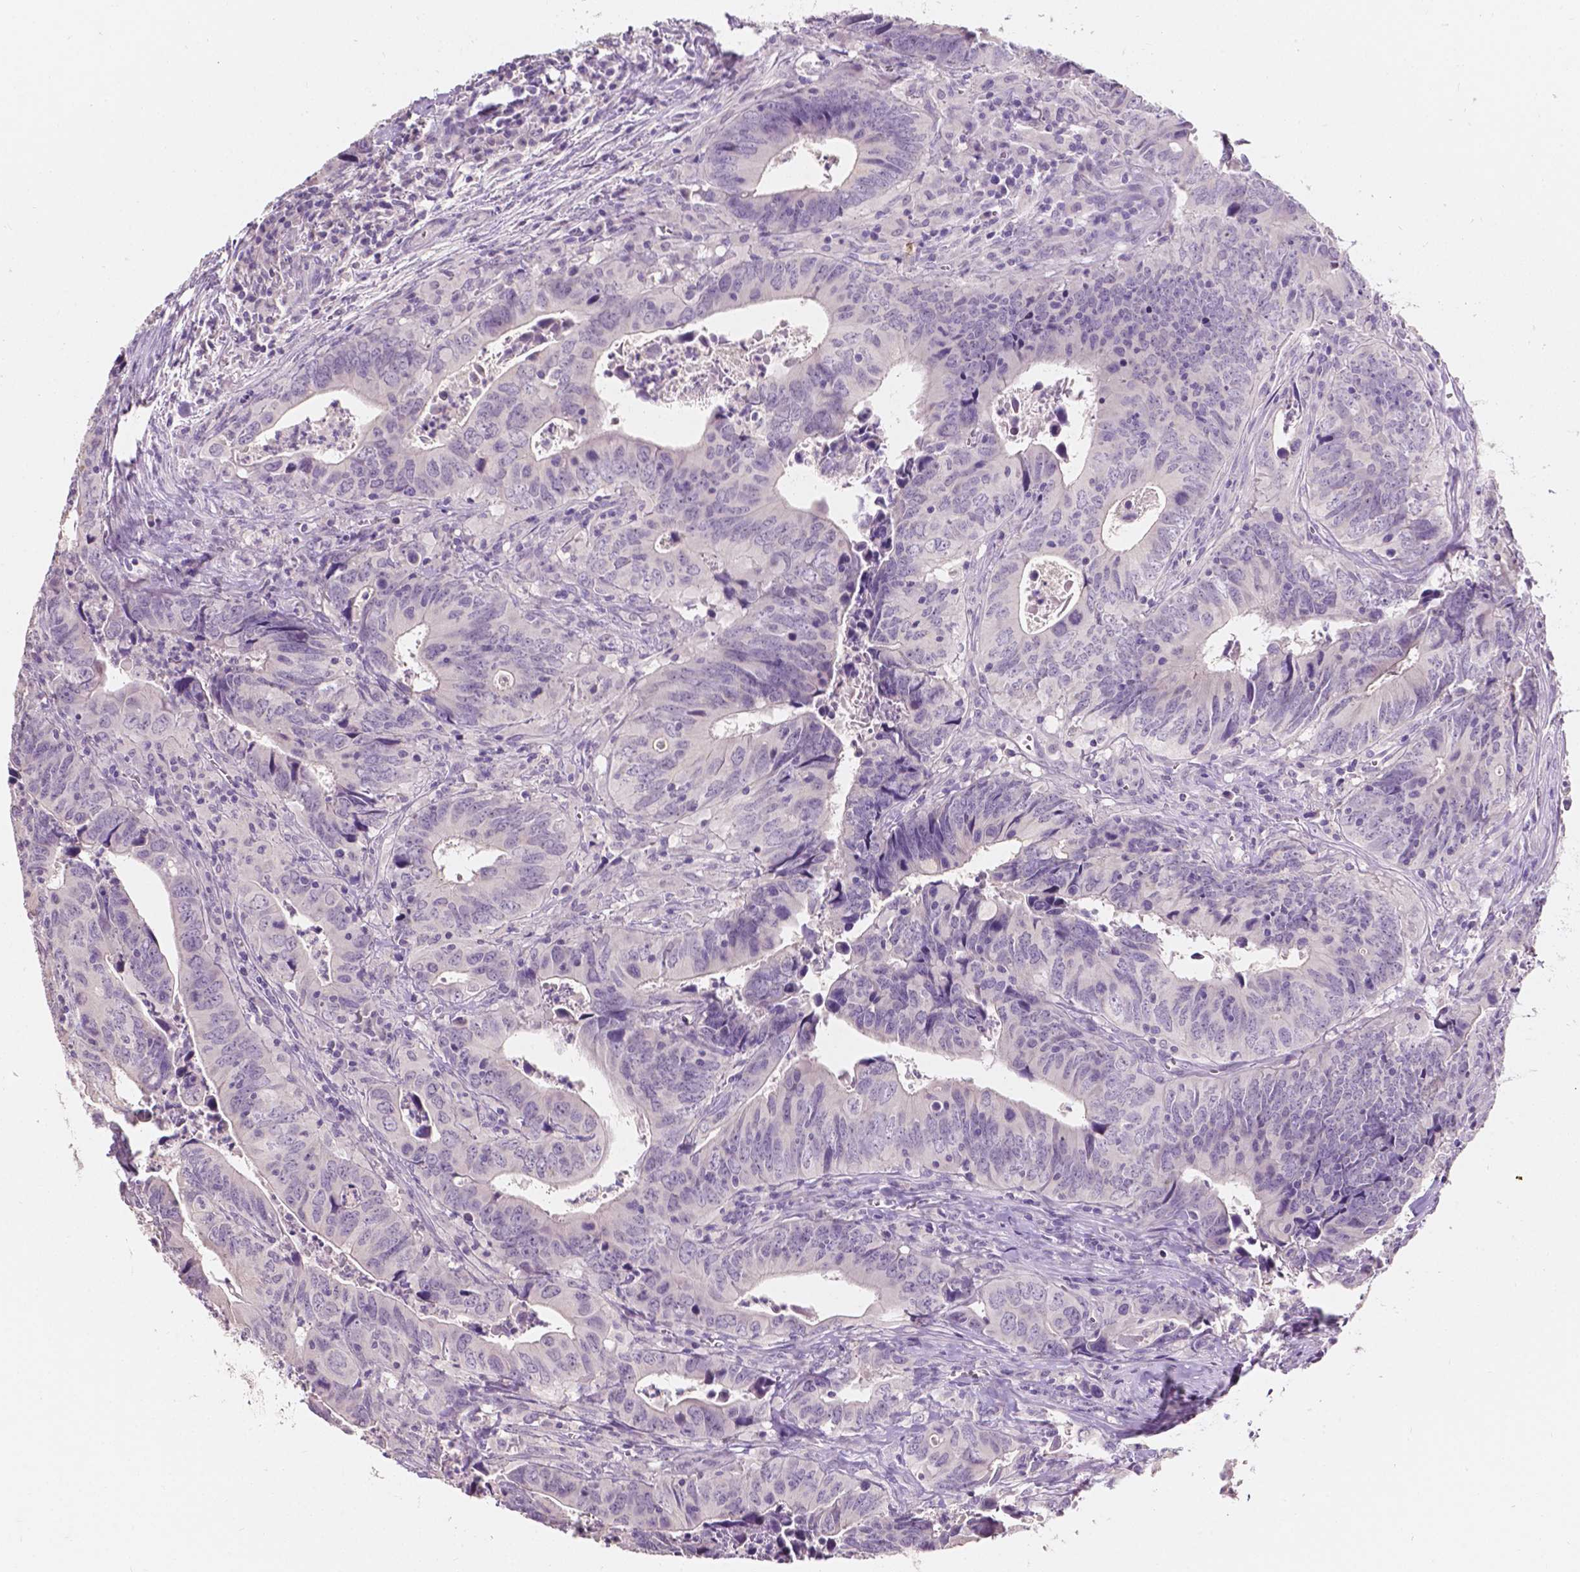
{"staining": {"intensity": "negative", "quantity": "none", "location": "none"}, "tissue": "colorectal cancer", "cell_type": "Tumor cells", "image_type": "cancer", "snomed": [{"axis": "morphology", "description": "Adenocarcinoma, NOS"}, {"axis": "topography", "description": "Colon"}], "caption": "Colorectal cancer (adenocarcinoma) stained for a protein using IHC demonstrates no positivity tumor cells.", "gene": "TAL1", "patient": {"sex": "female", "age": 82}}